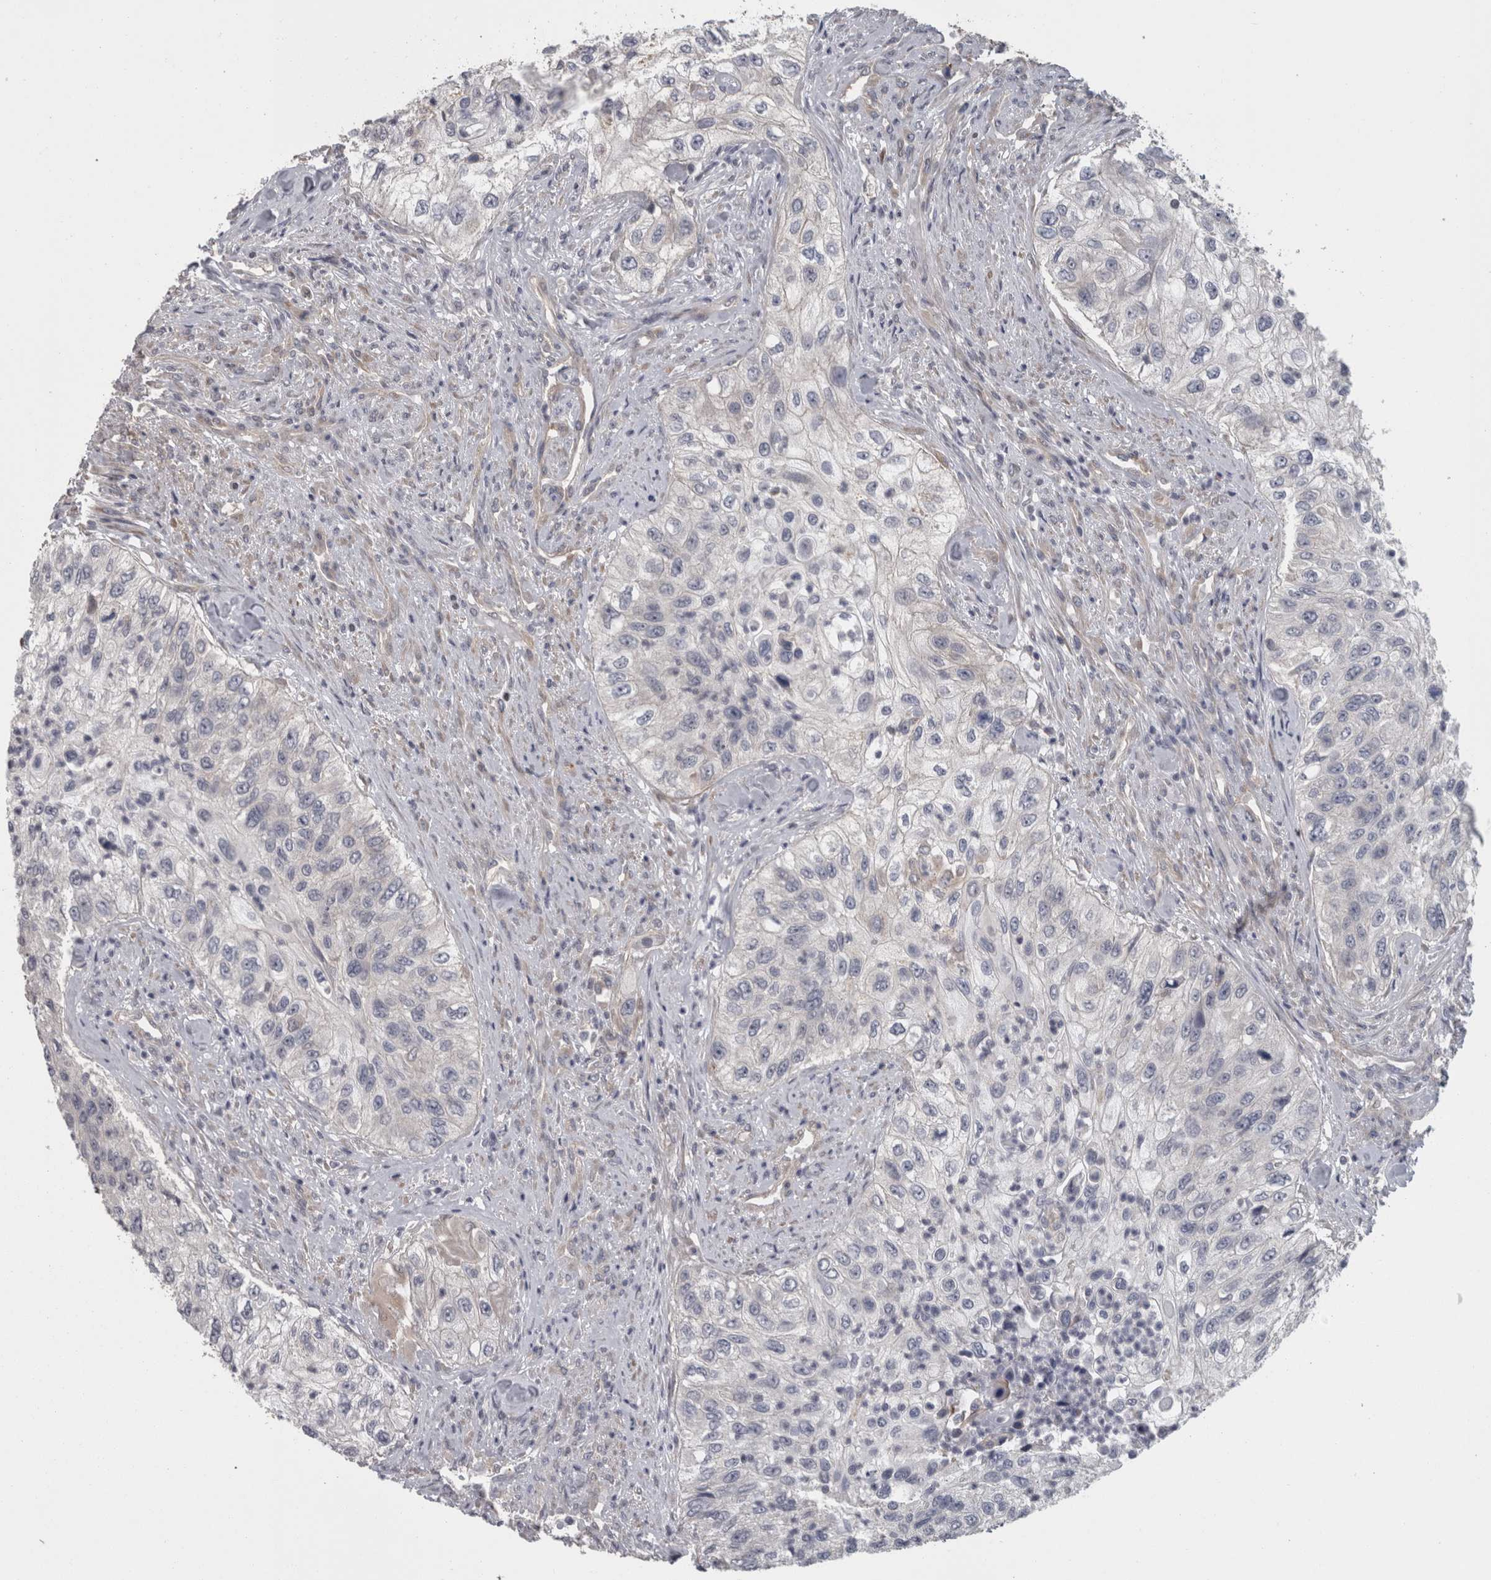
{"staining": {"intensity": "negative", "quantity": "none", "location": "none"}, "tissue": "urothelial cancer", "cell_type": "Tumor cells", "image_type": "cancer", "snomed": [{"axis": "morphology", "description": "Urothelial carcinoma, High grade"}, {"axis": "topography", "description": "Urinary bladder"}], "caption": "Immunohistochemistry of human urothelial cancer exhibits no staining in tumor cells.", "gene": "RMDN1", "patient": {"sex": "female", "age": 60}}